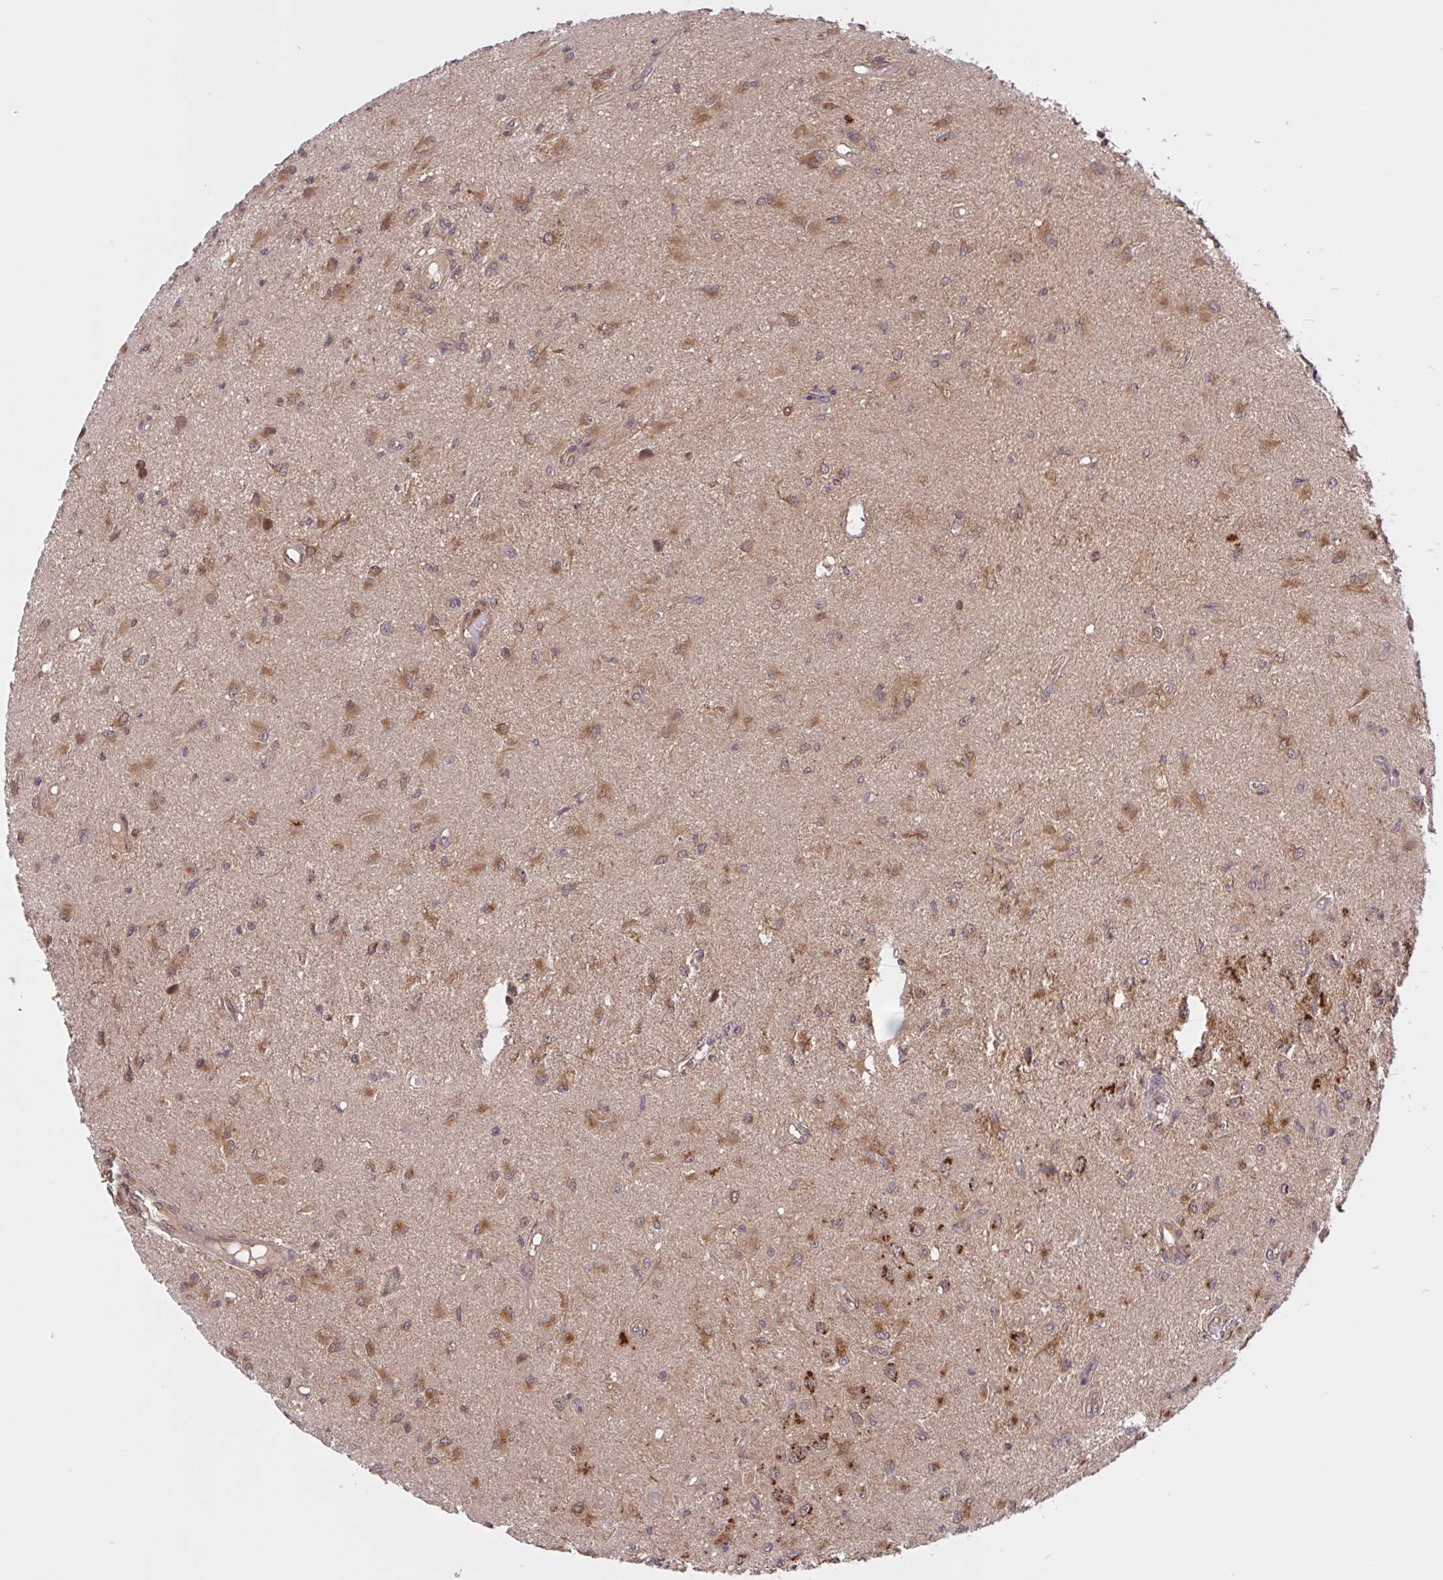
{"staining": {"intensity": "moderate", "quantity": ">75%", "location": "cytoplasmic/membranous"}, "tissue": "glioma", "cell_type": "Tumor cells", "image_type": "cancer", "snomed": [{"axis": "morphology", "description": "Glioma, malignant, High grade"}, {"axis": "topography", "description": "Brain"}], "caption": "DAB (3,3'-diaminobenzidine) immunohistochemical staining of human malignant high-grade glioma demonstrates moderate cytoplasmic/membranous protein staining in about >75% of tumor cells.", "gene": "INTS10", "patient": {"sex": "male", "age": 67}}